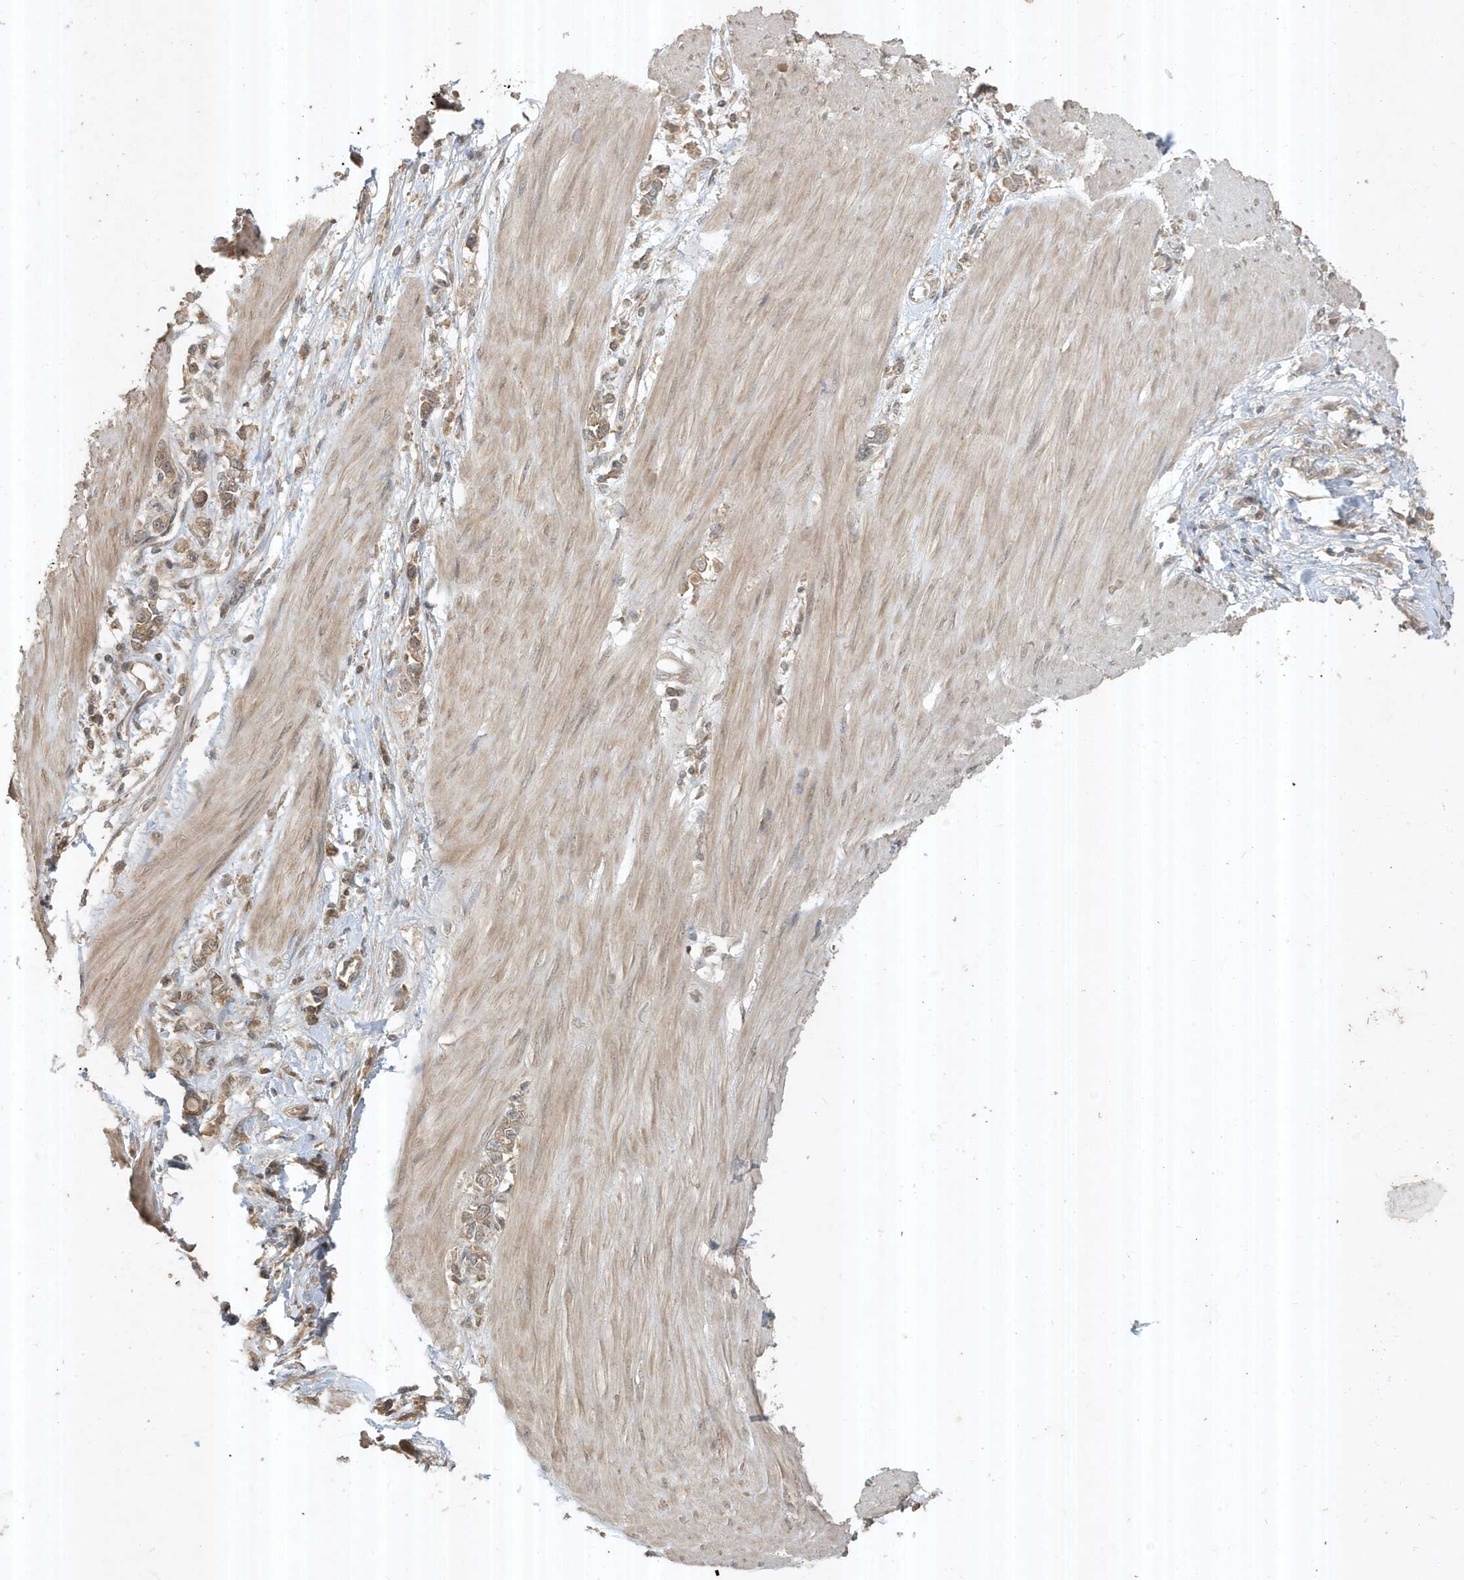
{"staining": {"intensity": "moderate", "quantity": ">75%", "location": "cytoplasmic/membranous"}, "tissue": "stomach cancer", "cell_type": "Tumor cells", "image_type": "cancer", "snomed": [{"axis": "morphology", "description": "Adenocarcinoma, NOS"}, {"axis": "topography", "description": "Stomach"}], "caption": "Stomach cancer stained with a brown dye reveals moderate cytoplasmic/membranous positive expression in approximately >75% of tumor cells.", "gene": "ABCB9", "patient": {"sex": "female", "age": 76}}